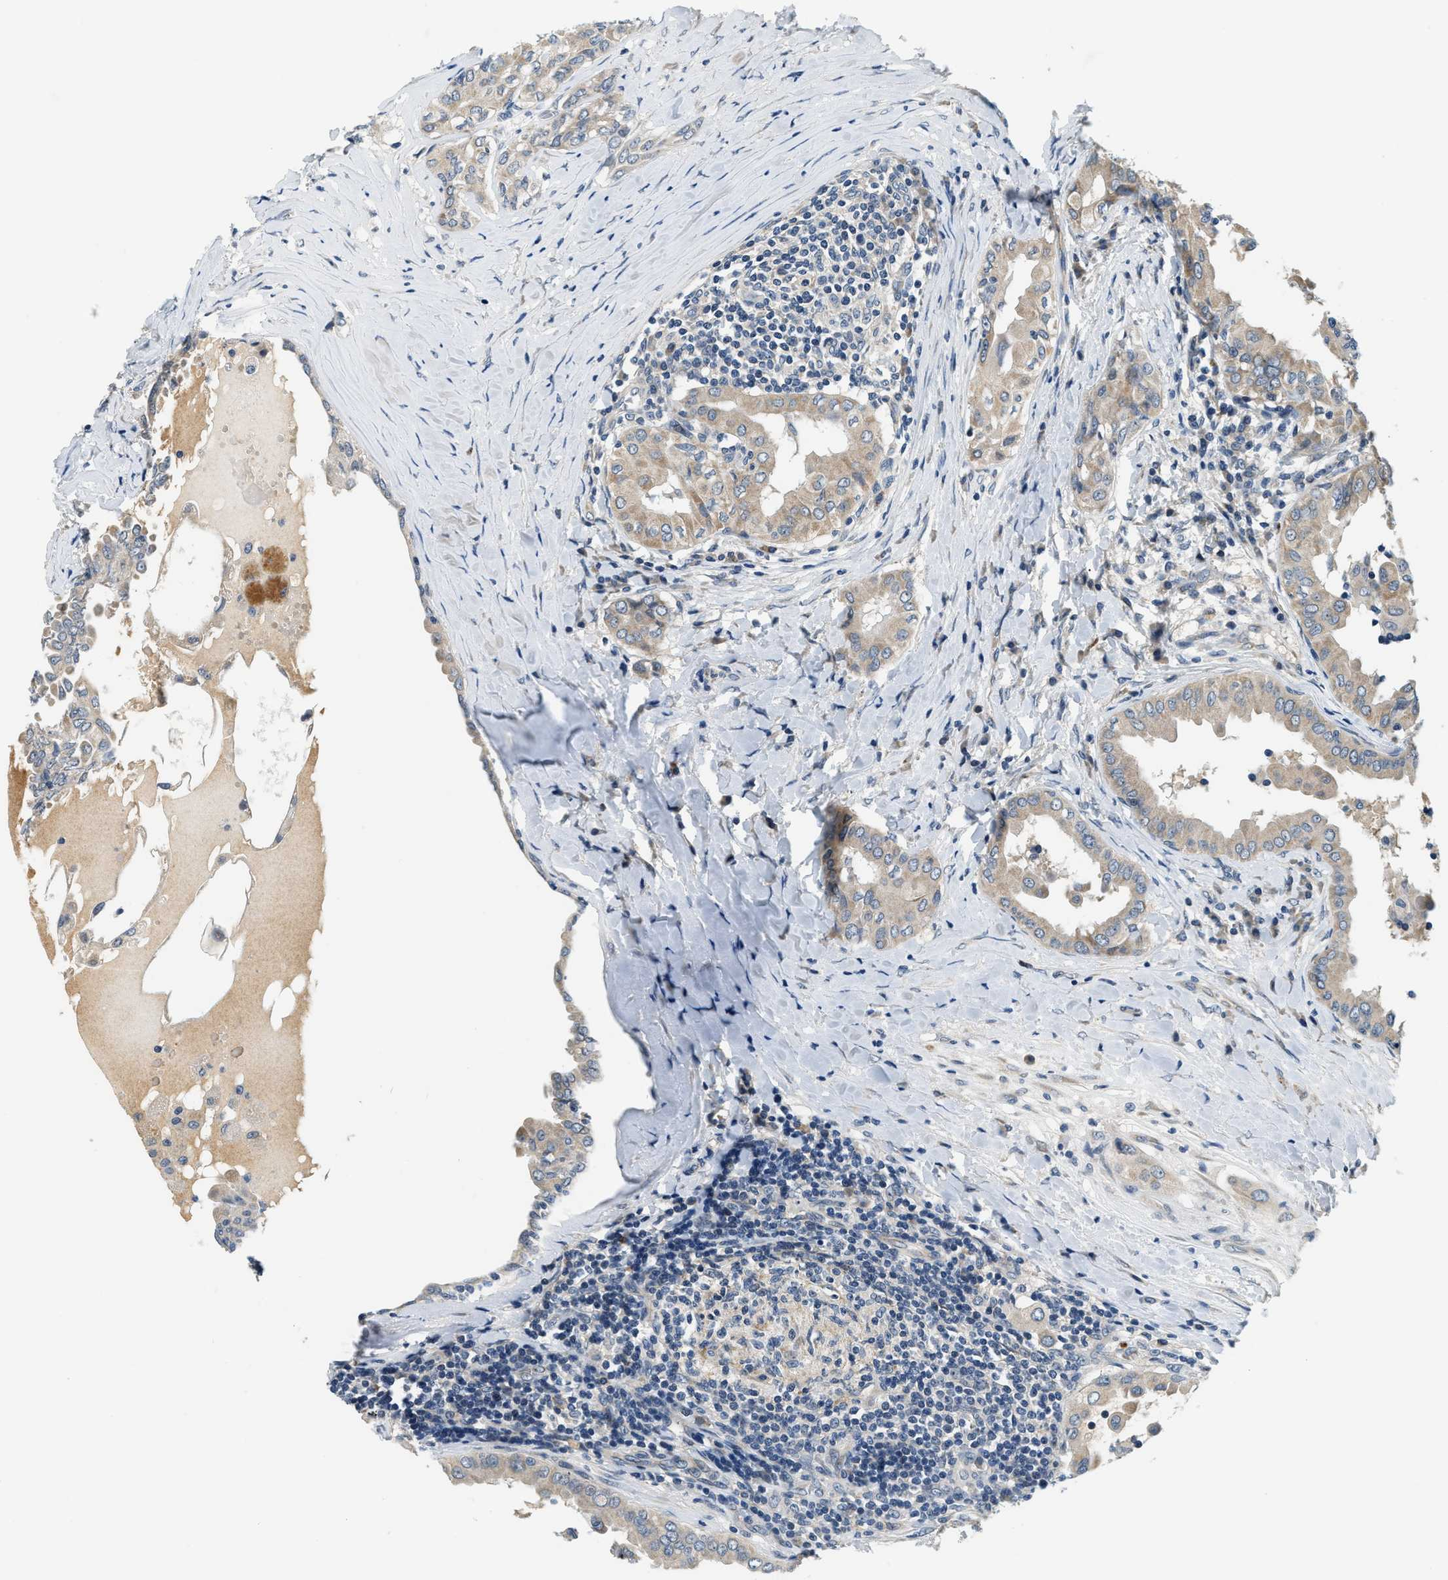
{"staining": {"intensity": "weak", "quantity": ">75%", "location": "cytoplasmic/membranous"}, "tissue": "thyroid cancer", "cell_type": "Tumor cells", "image_type": "cancer", "snomed": [{"axis": "morphology", "description": "Papillary adenocarcinoma, NOS"}, {"axis": "topography", "description": "Thyroid gland"}], "caption": "Weak cytoplasmic/membranous staining is present in about >75% of tumor cells in thyroid cancer (papillary adenocarcinoma).", "gene": "YAE1", "patient": {"sex": "male", "age": 33}}